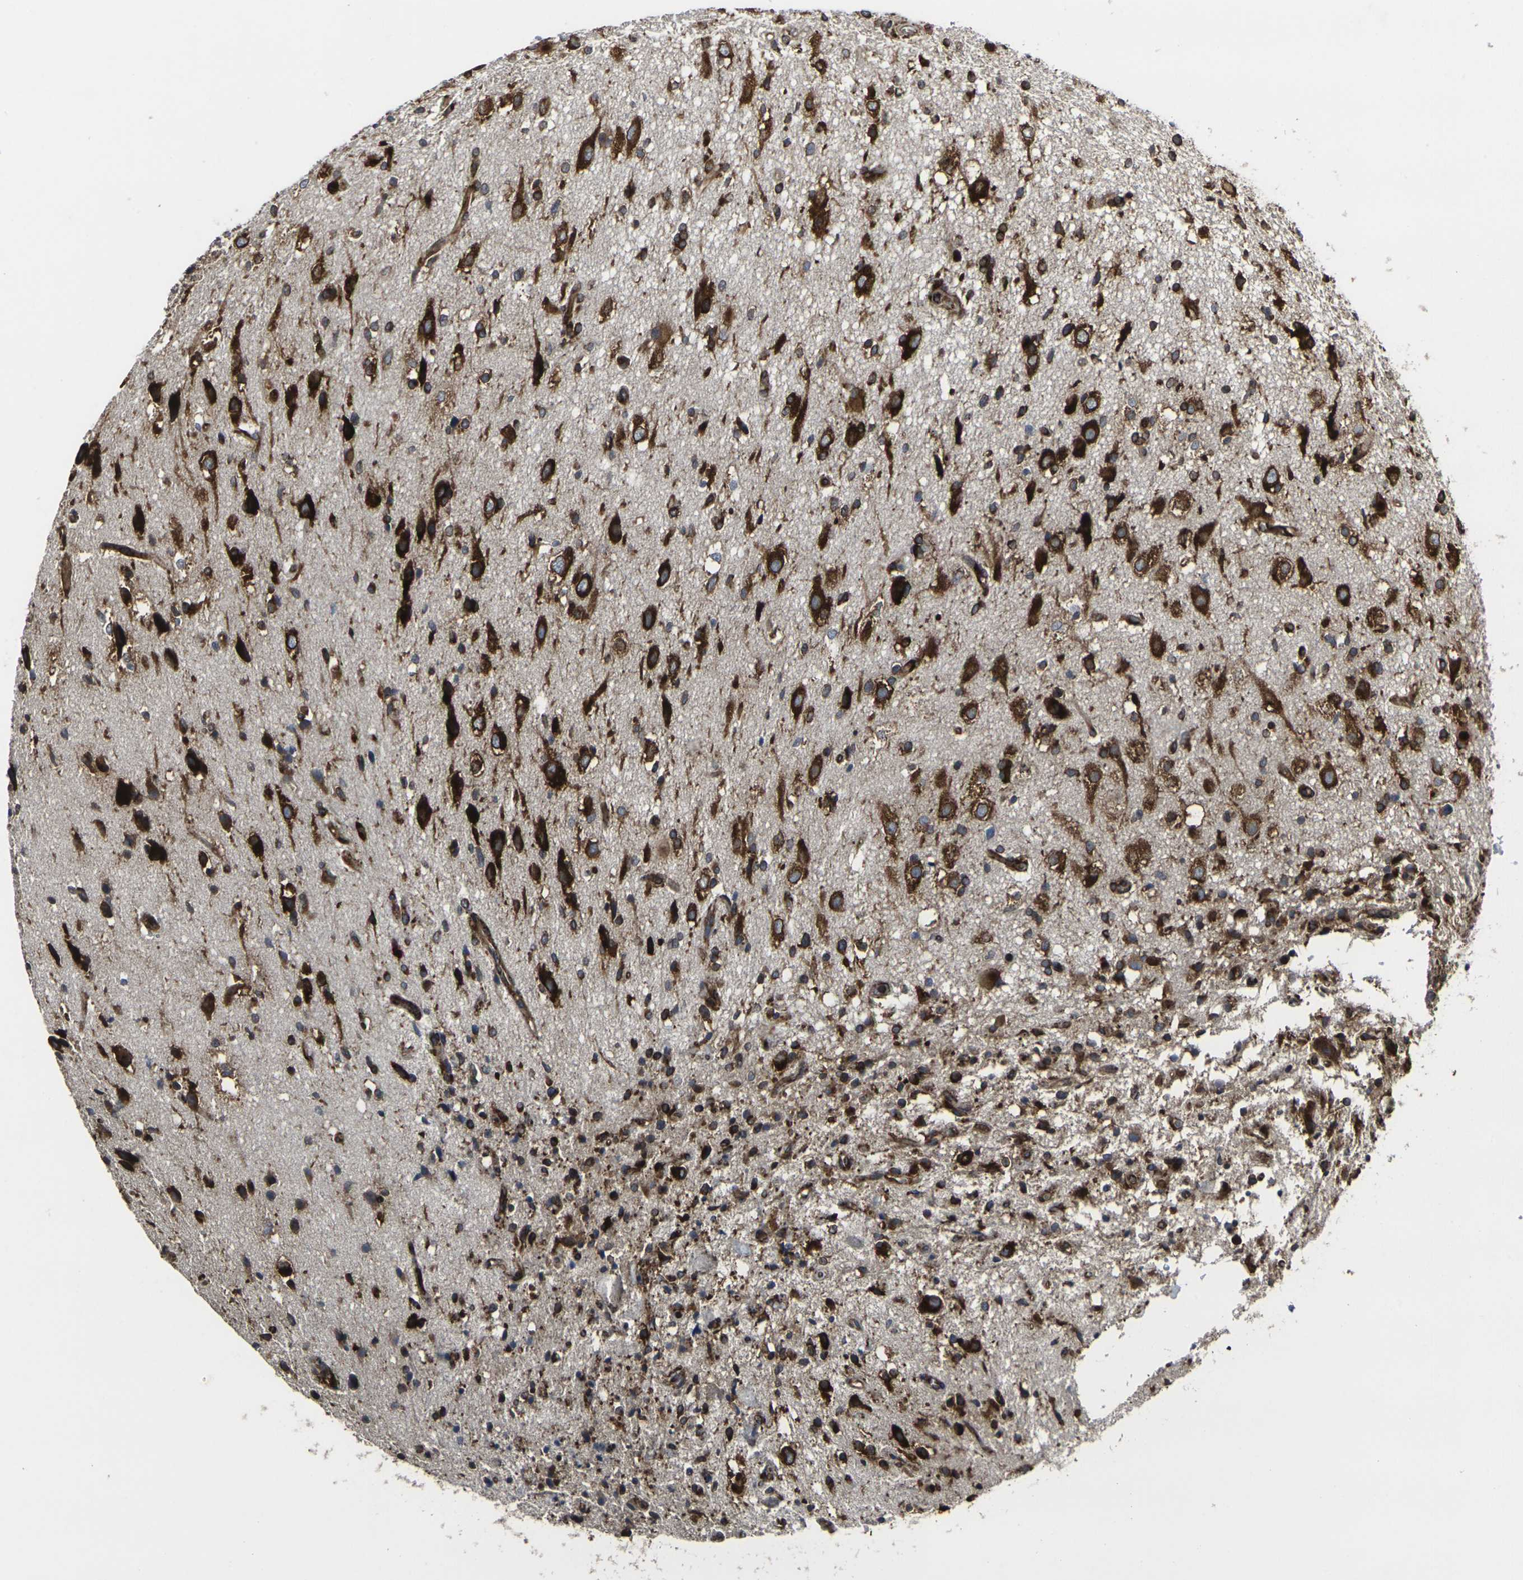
{"staining": {"intensity": "strong", "quantity": ">75%", "location": "cytoplasmic/membranous"}, "tissue": "glioma", "cell_type": "Tumor cells", "image_type": "cancer", "snomed": [{"axis": "morphology", "description": "Glioma, malignant, High grade"}, {"axis": "topography", "description": "Brain"}], "caption": "Protein staining by immunohistochemistry (IHC) displays strong cytoplasmic/membranous expression in approximately >75% of tumor cells in malignant glioma (high-grade). Nuclei are stained in blue.", "gene": "MARCHF2", "patient": {"sex": "male", "age": 33}}